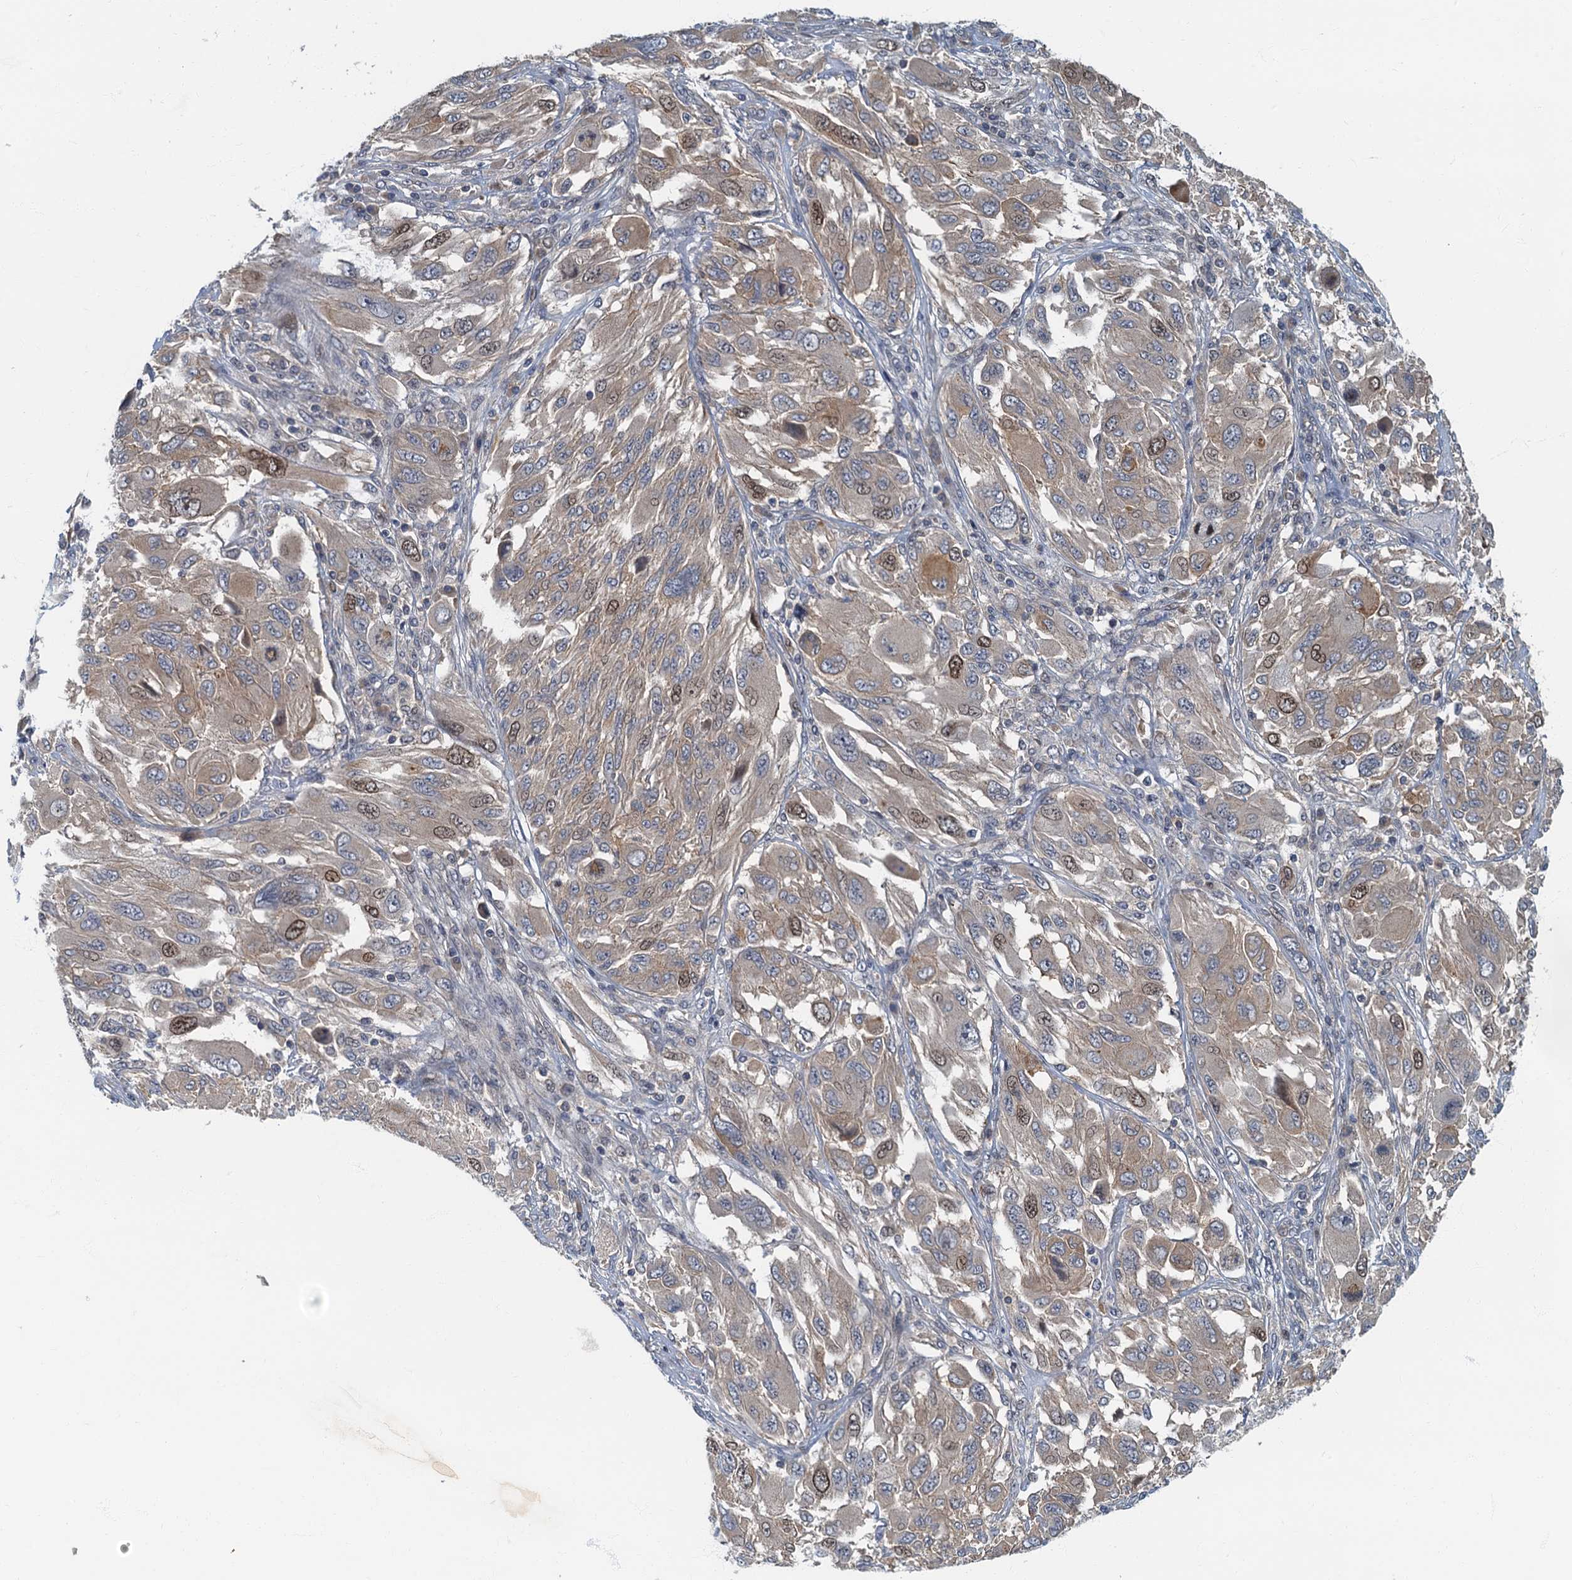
{"staining": {"intensity": "moderate", "quantity": "<25%", "location": "nuclear"}, "tissue": "melanoma", "cell_type": "Tumor cells", "image_type": "cancer", "snomed": [{"axis": "morphology", "description": "Malignant melanoma, NOS"}, {"axis": "topography", "description": "Skin"}], "caption": "IHC histopathology image of human melanoma stained for a protein (brown), which demonstrates low levels of moderate nuclear expression in approximately <25% of tumor cells.", "gene": "CKAP2L", "patient": {"sex": "female", "age": 91}}